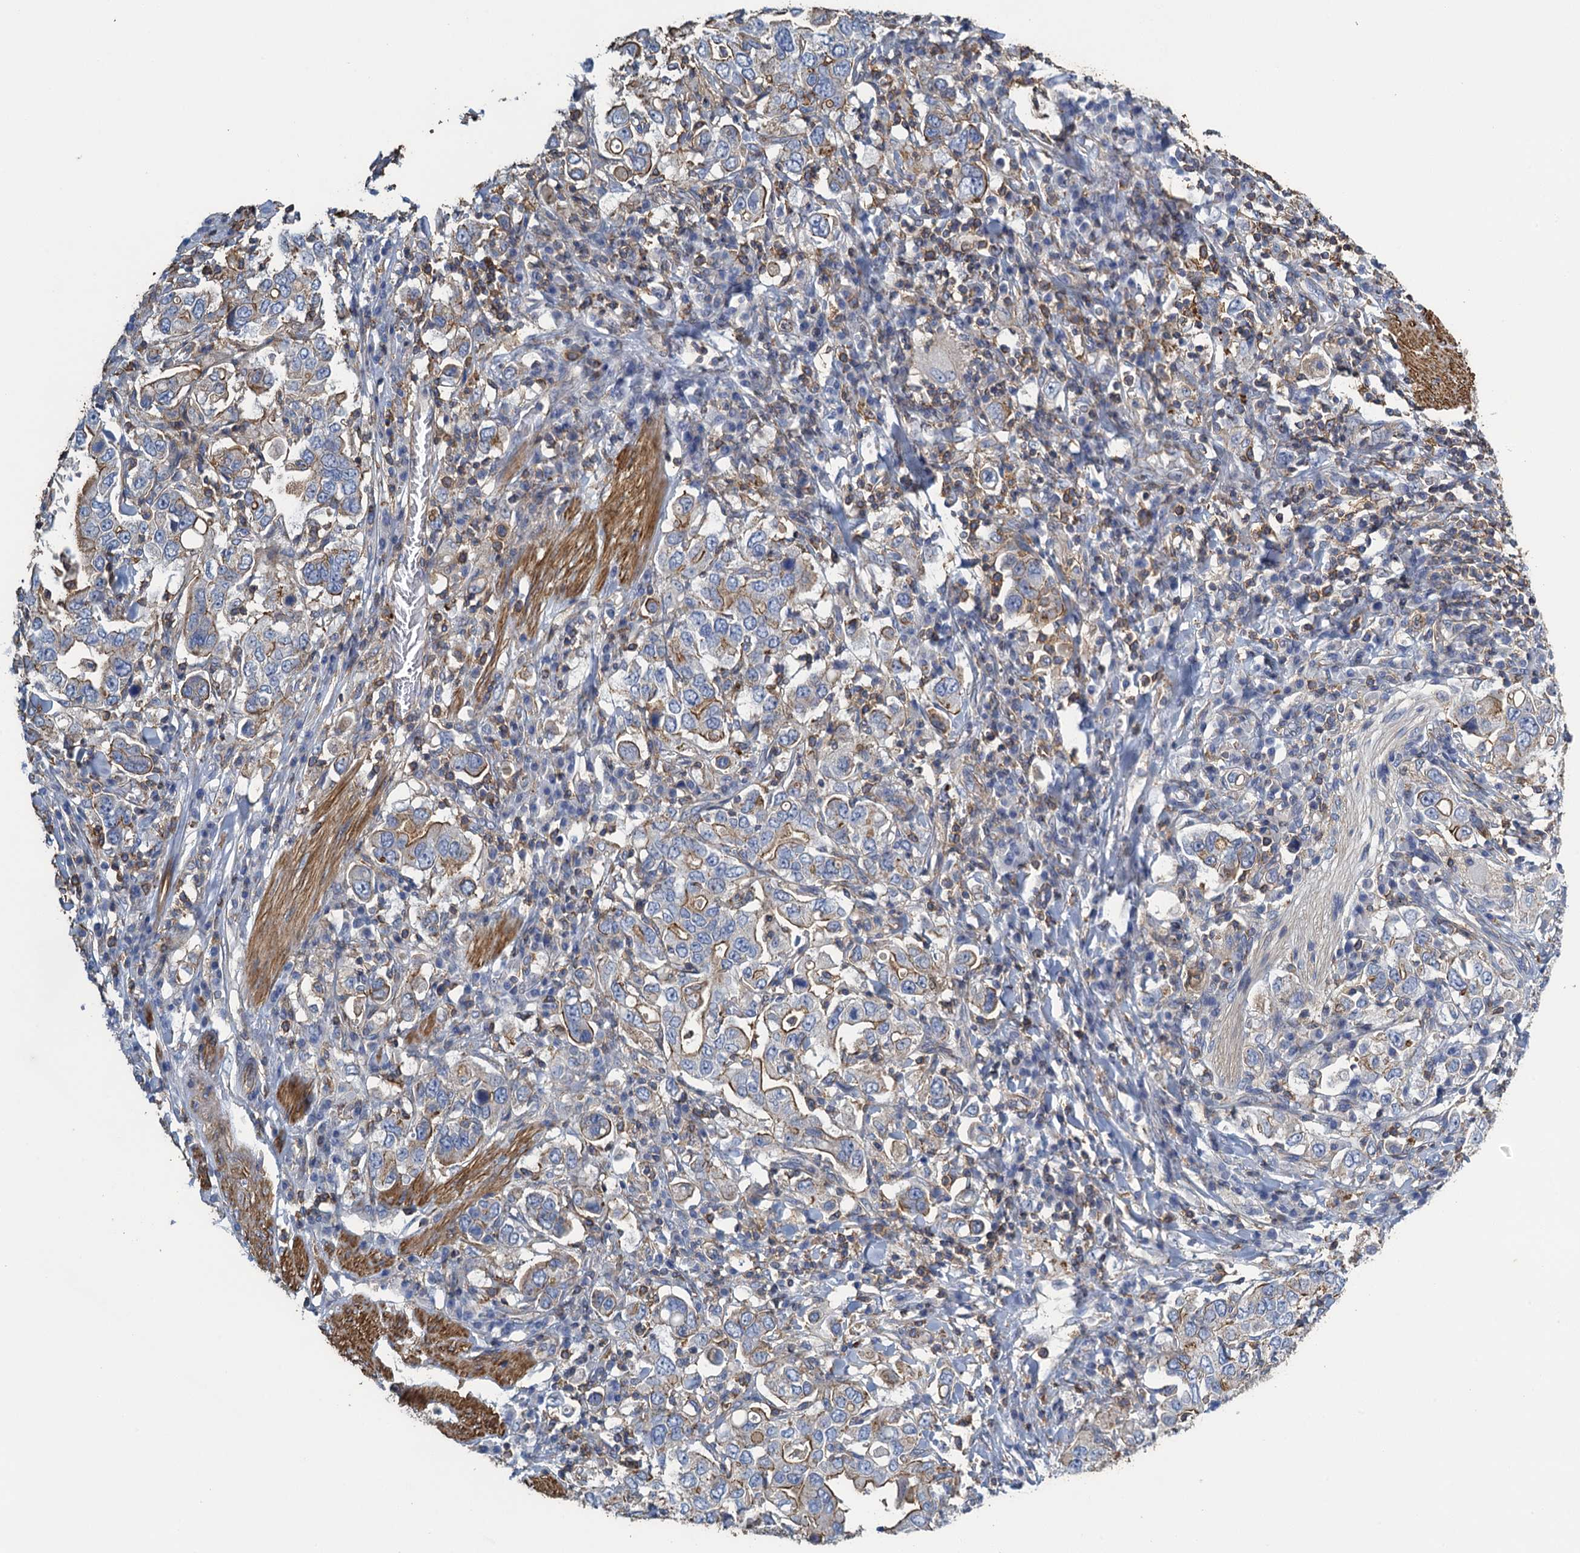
{"staining": {"intensity": "moderate", "quantity": "25%-75%", "location": "cytoplasmic/membranous"}, "tissue": "stomach cancer", "cell_type": "Tumor cells", "image_type": "cancer", "snomed": [{"axis": "morphology", "description": "Adenocarcinoma, NOS"}, {"axis": "topography", "description": "Stomach, upper"}], "caption": "This is a histology image of IHC staining of stomach cancer (adenocarcinoma), which shows moderate expression in the cytoplasmic/membranous of tumor cells.", "gene": "PROSER2", "patient": {"sex": "male", "age": 62}}